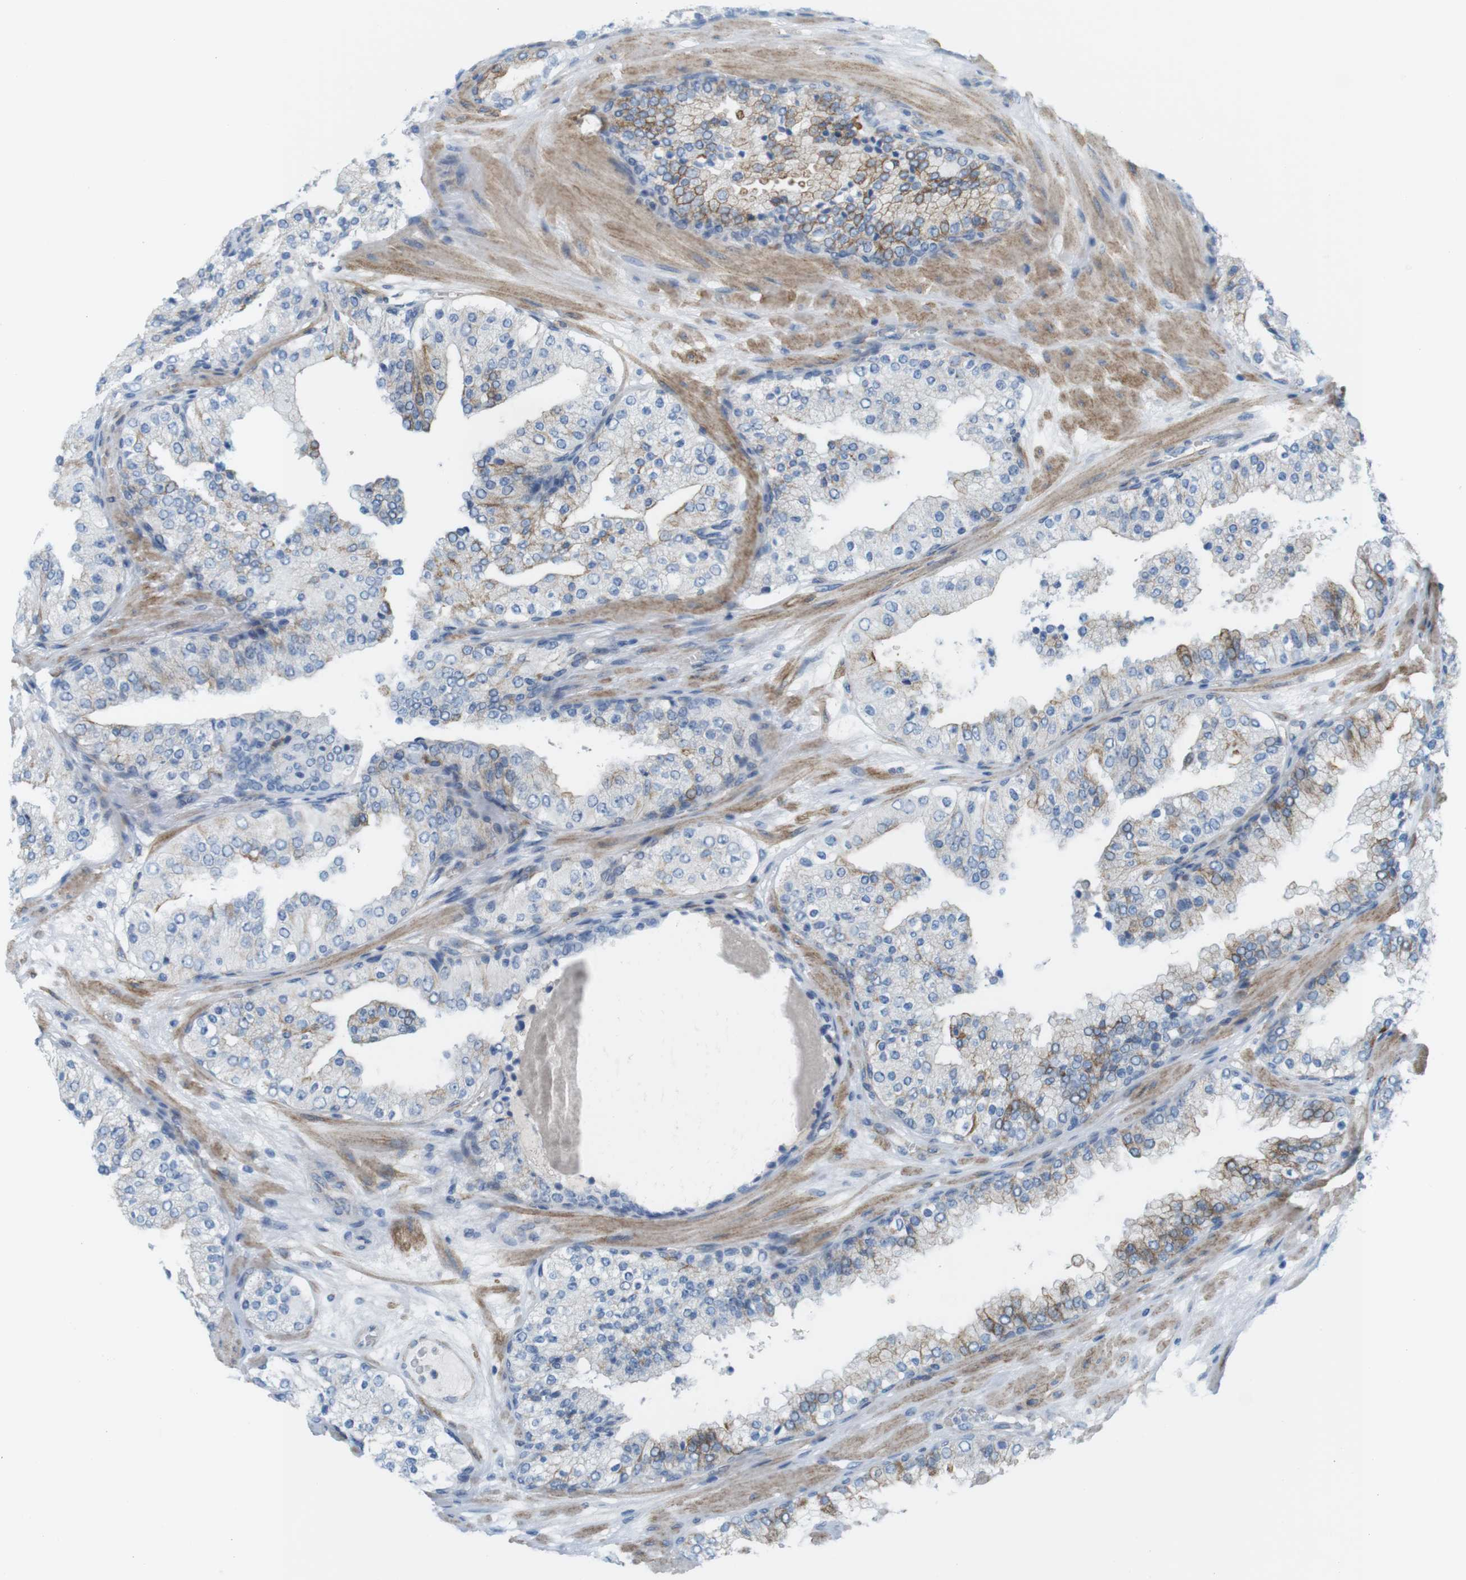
{"staining": {"intensity": "moderate", "quantity": "<25%", "location": "cytoplasmic/membranous"}, "tissue": "prostate cancer", "cell_type": "Tumor cells", "image_type": "cancer", "snomed": [{"axis": "morphology", "description": "Adenocarcinoma, High grade"}, {"axis": "topography", "description": "Prostate"}], "caption": "Moderate cytoplasmic/membranous expression for a protein is present in about <25% of tumor cells of prostate adenocarcinoma (high-grade) using IHC.", "gene": "MYH9", "patient": {"sex": "male", "age": 65}}